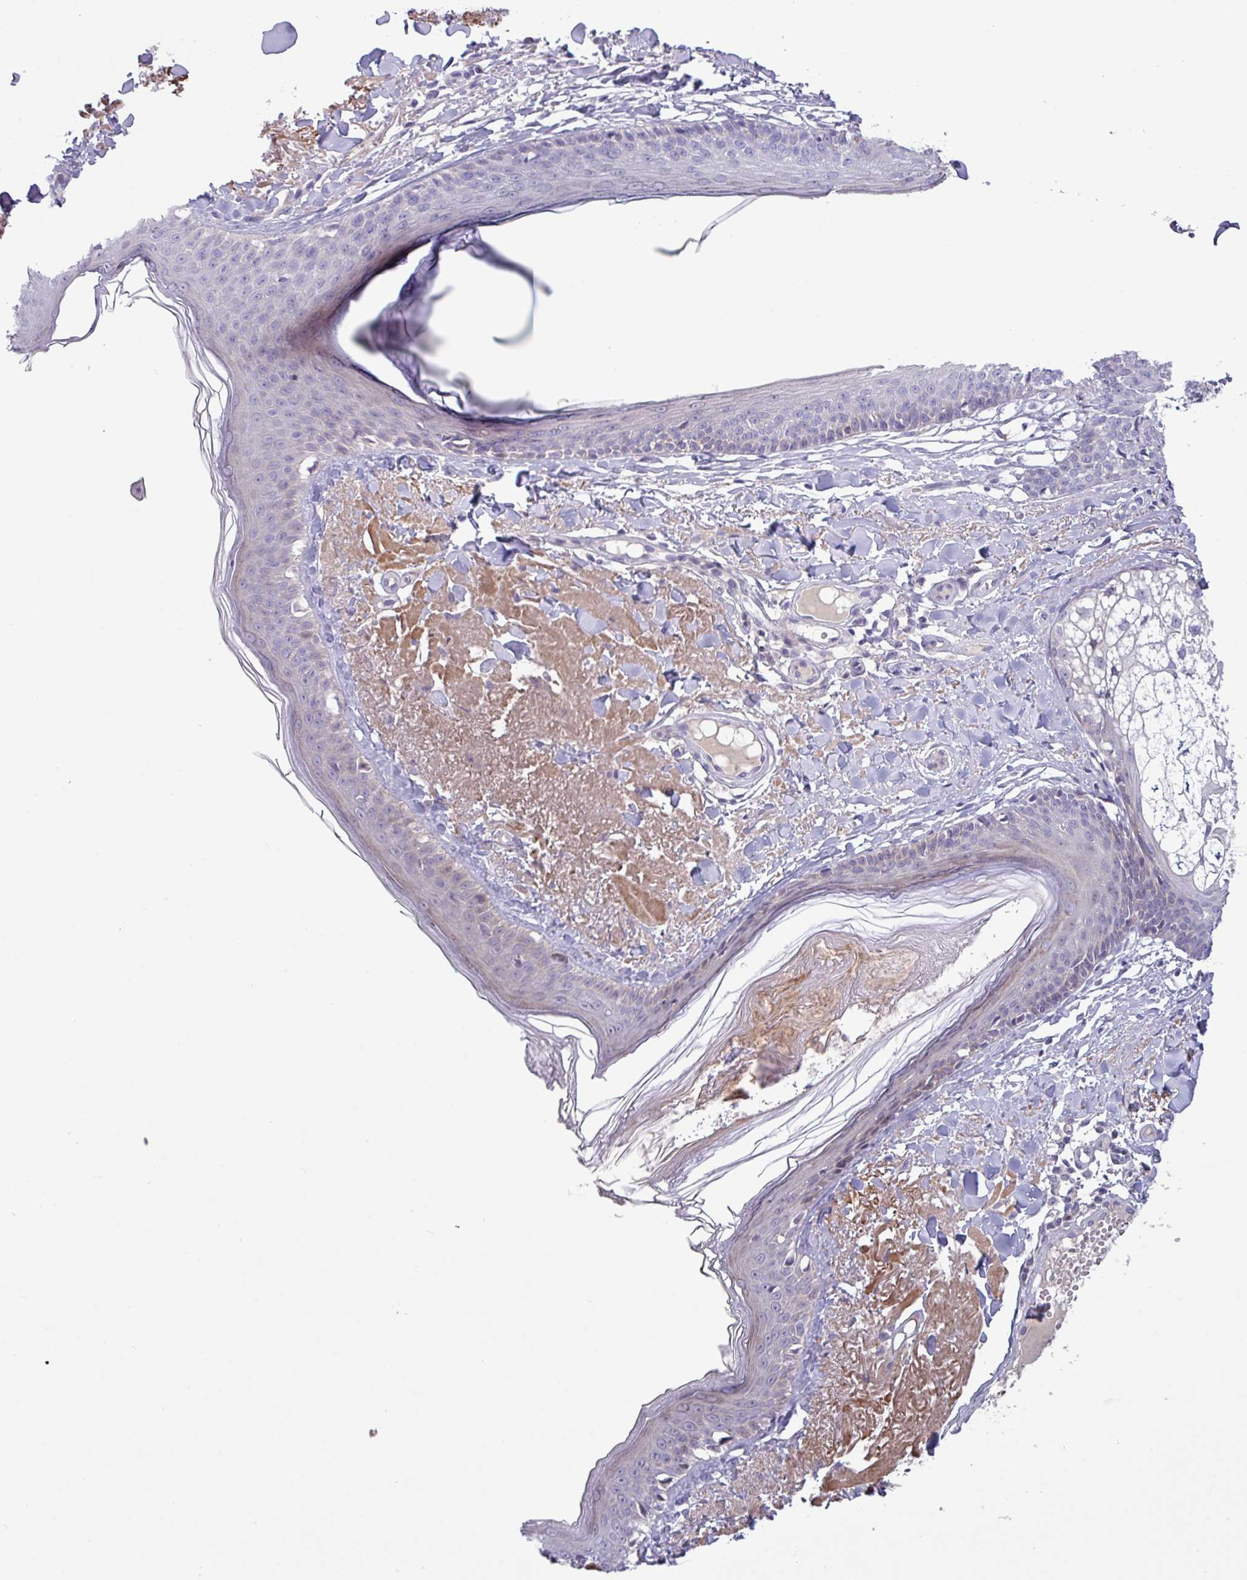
{"staining": {"intensity": "negative", "quantity": "none", "location": "none"}, "tissue": "skin", "cell_type": "Fibroblasts", "image_type": "normal", "snomed": [{"axis": "morphology", "description": "Normal tissue, NOS"}, {"axis": "morphology", "description": "Malignant melanoma, NOS"}, {"axis": "topography", "description": "Skin"}], "caption": "A micrograph of skin stained for a protein reveals no brown staining in fibroblasts.", "gene": "TNFSF12", "patient": {"sex": "male", "age": 80}}